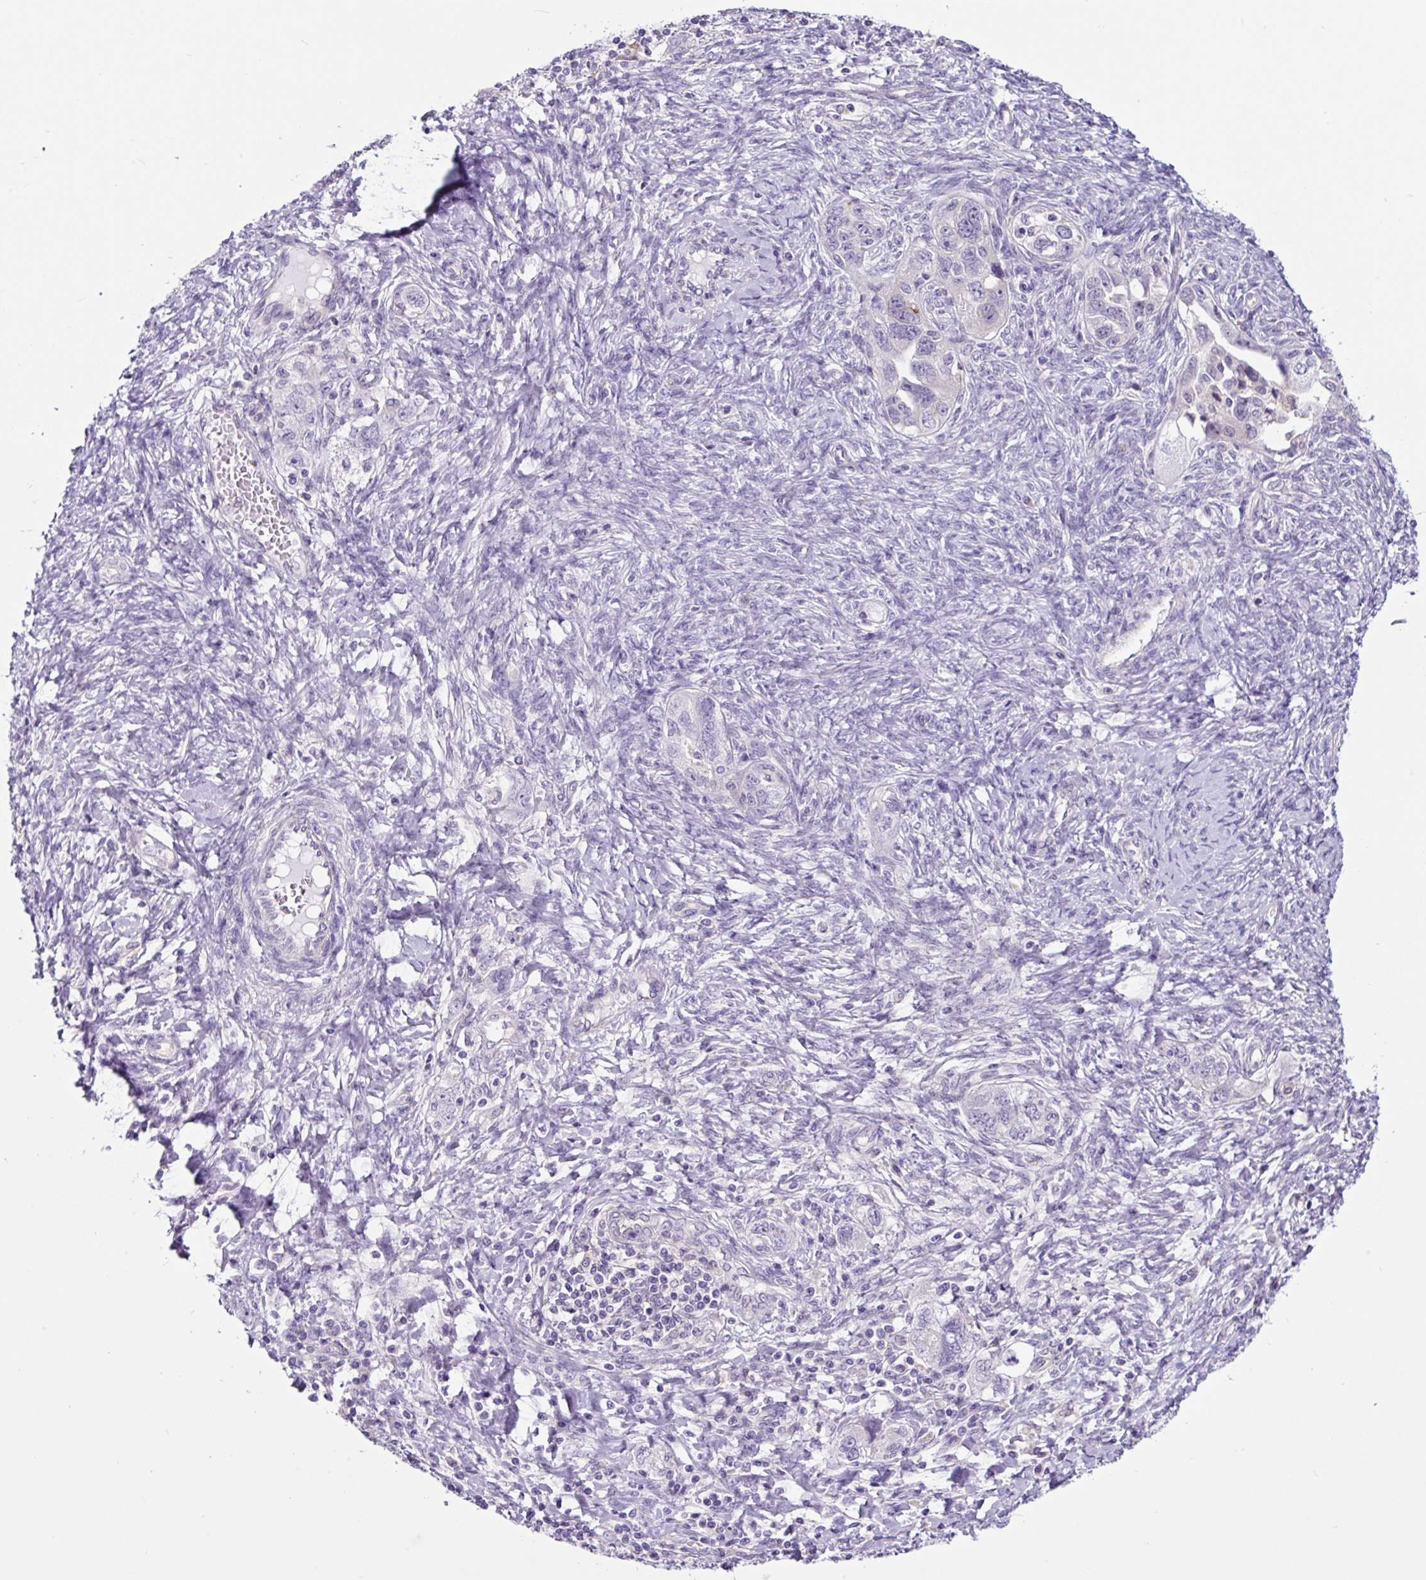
{"staining": {"intensity": "negative", "quantity": "none", "location": "none"}, "tissue": "ovarian cancer", "cell_type": "Tumor cells", "image_type": "cancer", "snomed": [{"axis": "morphology", "description": "Carcinoma, NOS"}, {"axis": "morphology", "description": "Cystadenocarcinoma, serous, NOS"}, {"axis": "topography", "description": "Ovary"}], "caption": "Ovarian carcinoma was stained to show a protein in brown. There is no significant positivity in tumor cells.", "gene": "GORASP1", "patient": {"sex": "female", "age": 69}}